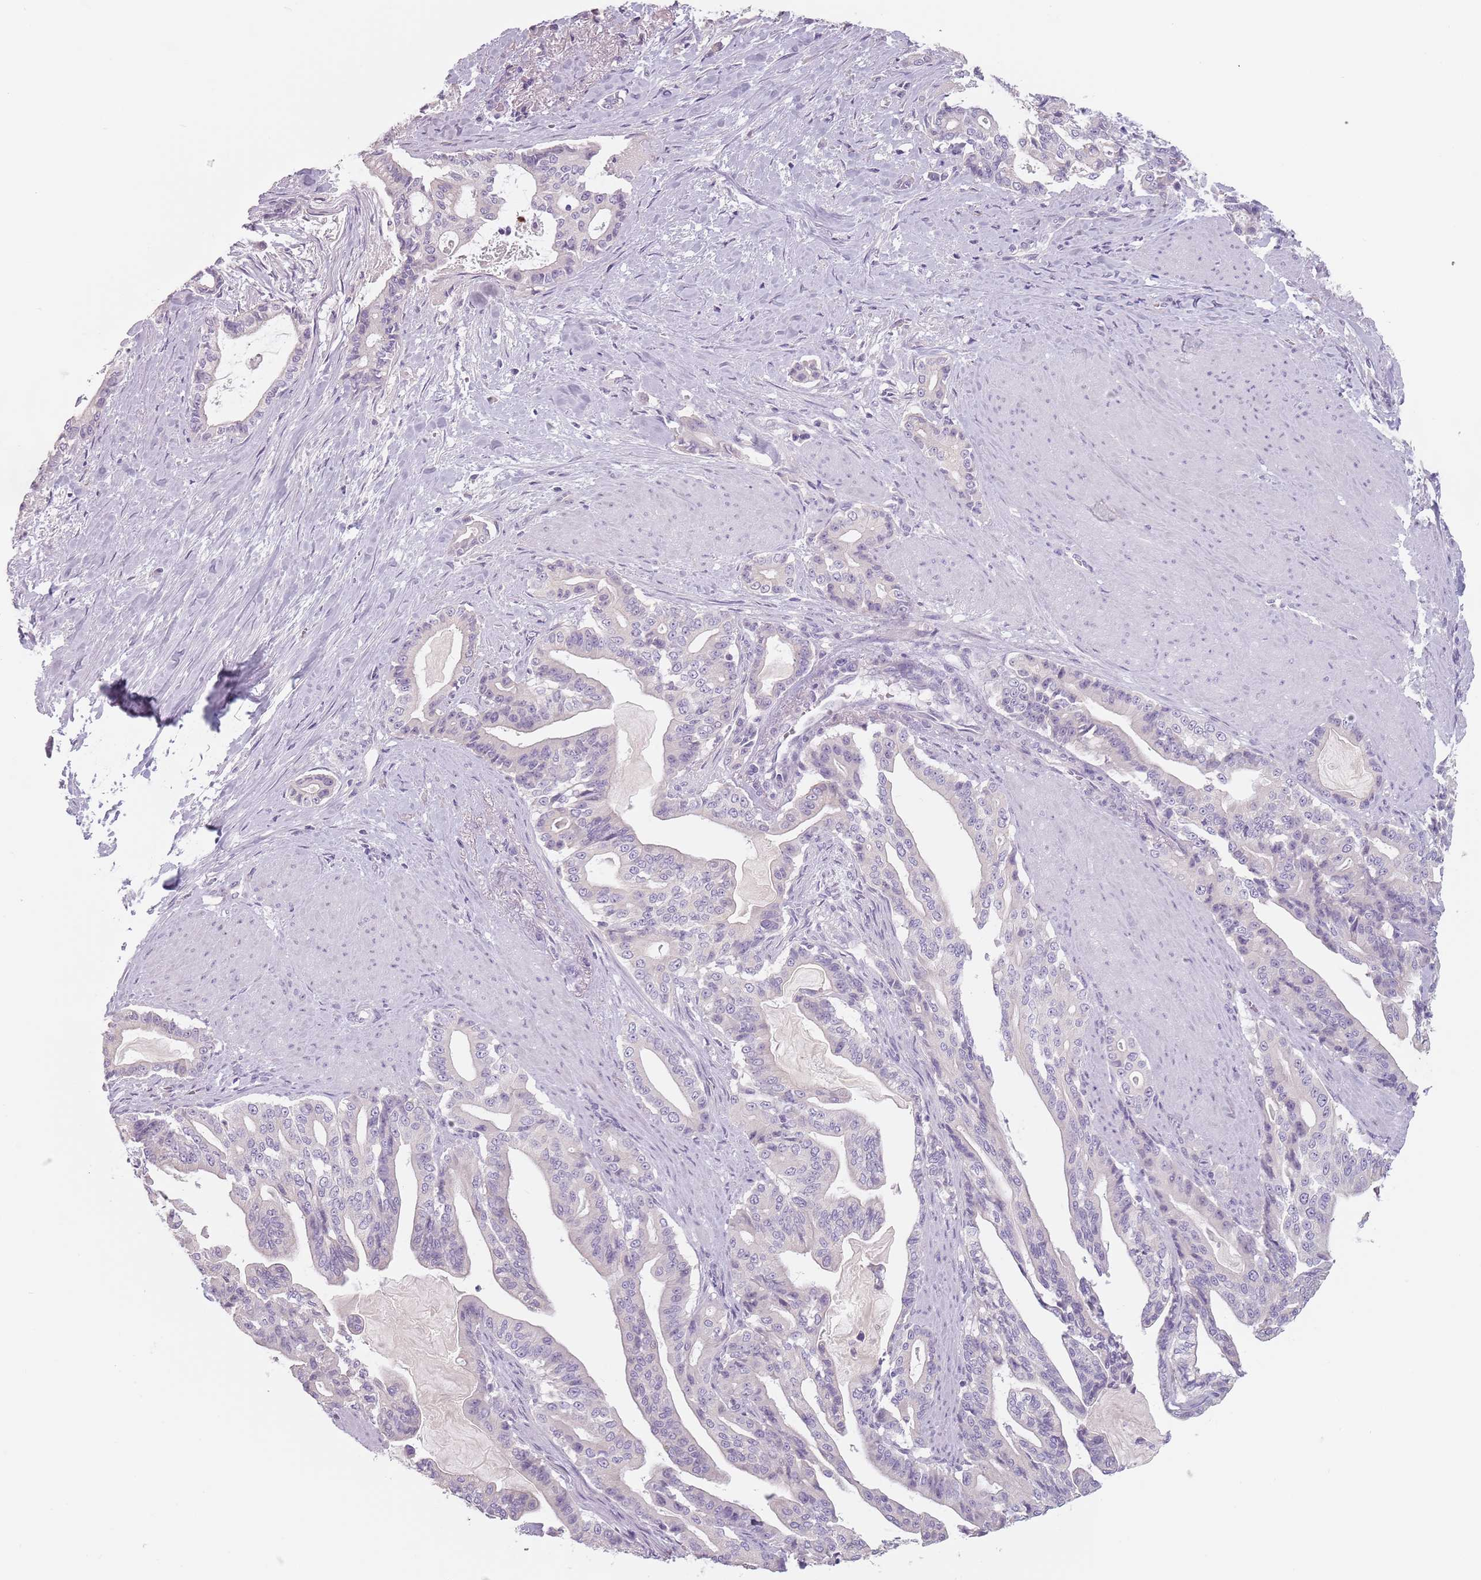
{"staining": {"intensity": "negative", "quantity": "none", "location": "none"}, "tissue": "pancreatic cancer", "cell_type": "Tumor cells", "image_type": "cancer", "snomed": [{"axis": "morphology", "description": "Adenocarcinoma, NOS"}, {"axis": "topography", "description": "Pancreas"}], "caption": "Pancreatic cancer (adenocarcinoma) stained for a protein using IHC demonstrates no positivity tumor cells.", "gene": "CEP19", "patient": {"sex": "male", "age": 63}}